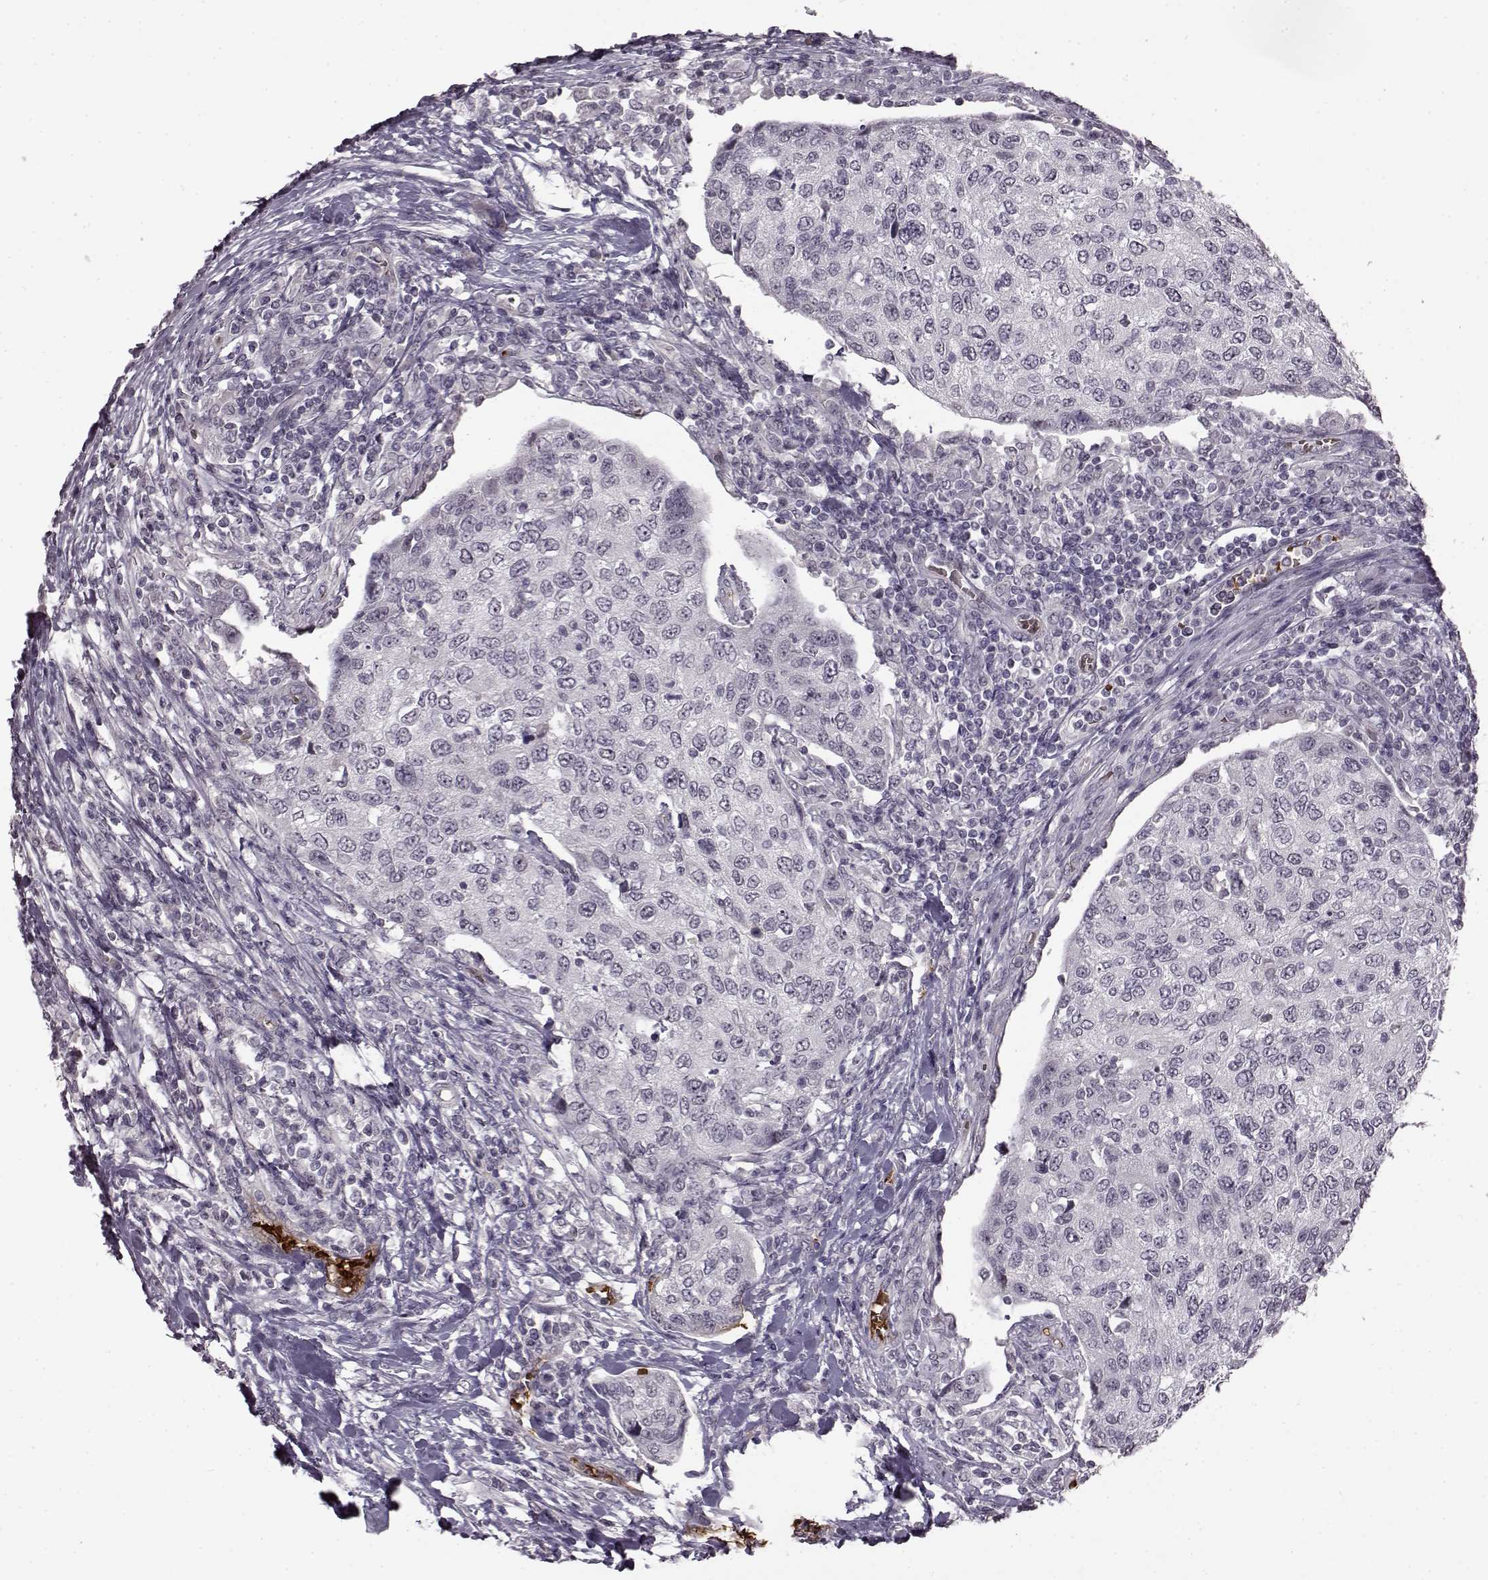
{"staining": {"intensity": "negative", "quantity": "none", "location": "none"}, "tissue": "urothelial cancer", "cell_type": "Tumor cells", "image_type": "cancer", "snomed": [{"axis": "morphology", "description": "Urothelial carcinoma, High grade"}, {"axis": "topography", "description": "Urinary bladder"}], "caption": "An image of high-grade urothelial carcinoma stained for a protein exhibits no brown staining in tumor cells.", "gene": "PROP1", "patient": {"sex": "female", "age": 78}}